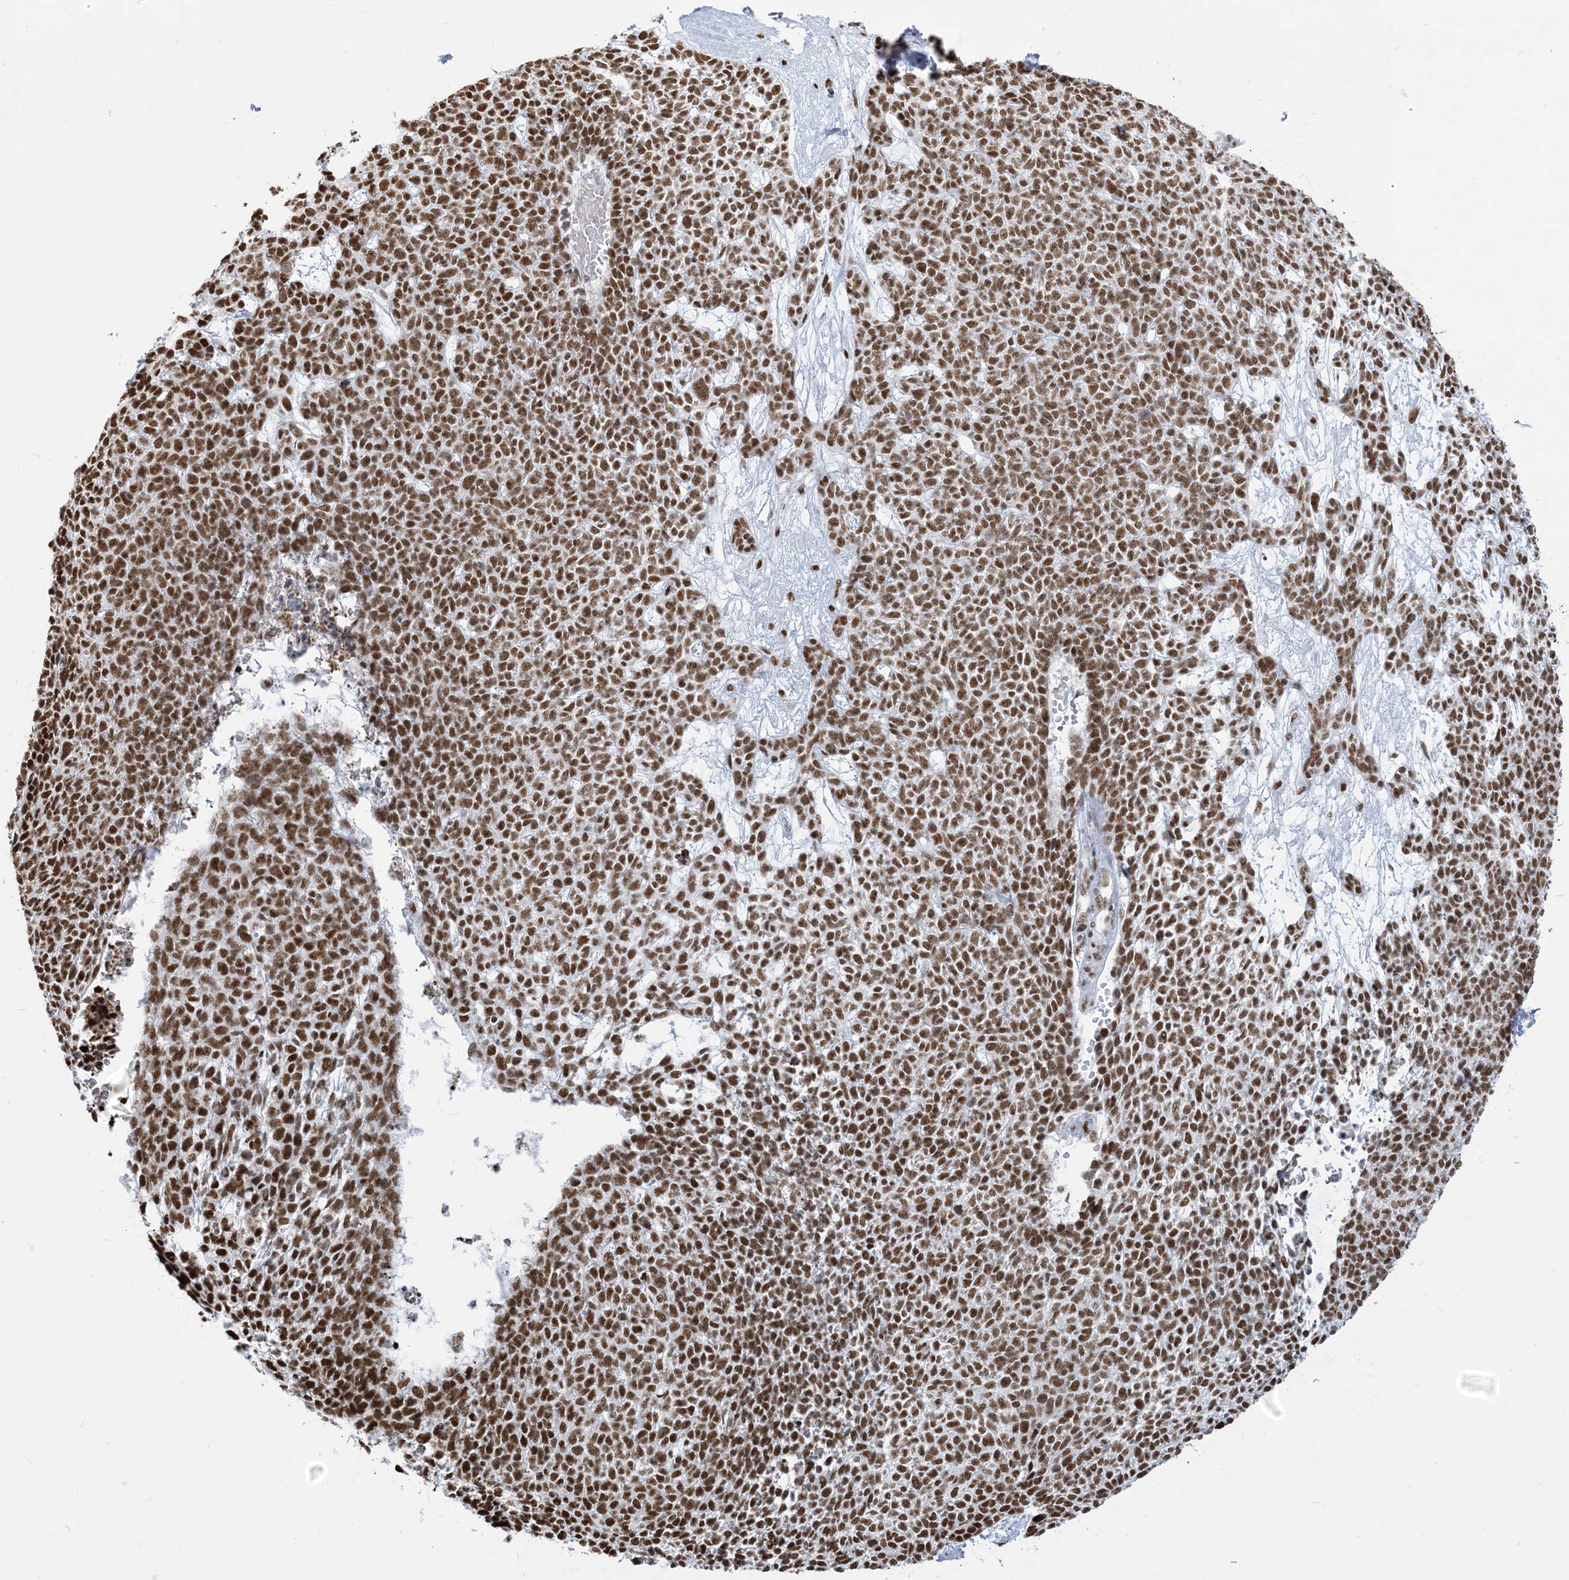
{"staining": {"intensity": "strong", "quantity": ">75%", "location": "nuclear"}, "tissue": "skin cancer", "cell_type": "Tumor cells", "image_type": "cancer", "snomed": [{"axis": "morphology", "description": "Basal cell carcinoma"}, {"axis": "topography", "description": "Skin"}], "caption": "Human skin cancer stained with a brown dye shows strong nuclear positive staining in approximately >75% of tumor cells.", "gene": "STAG1", "patient": {"sex": "female", "age": 84}}